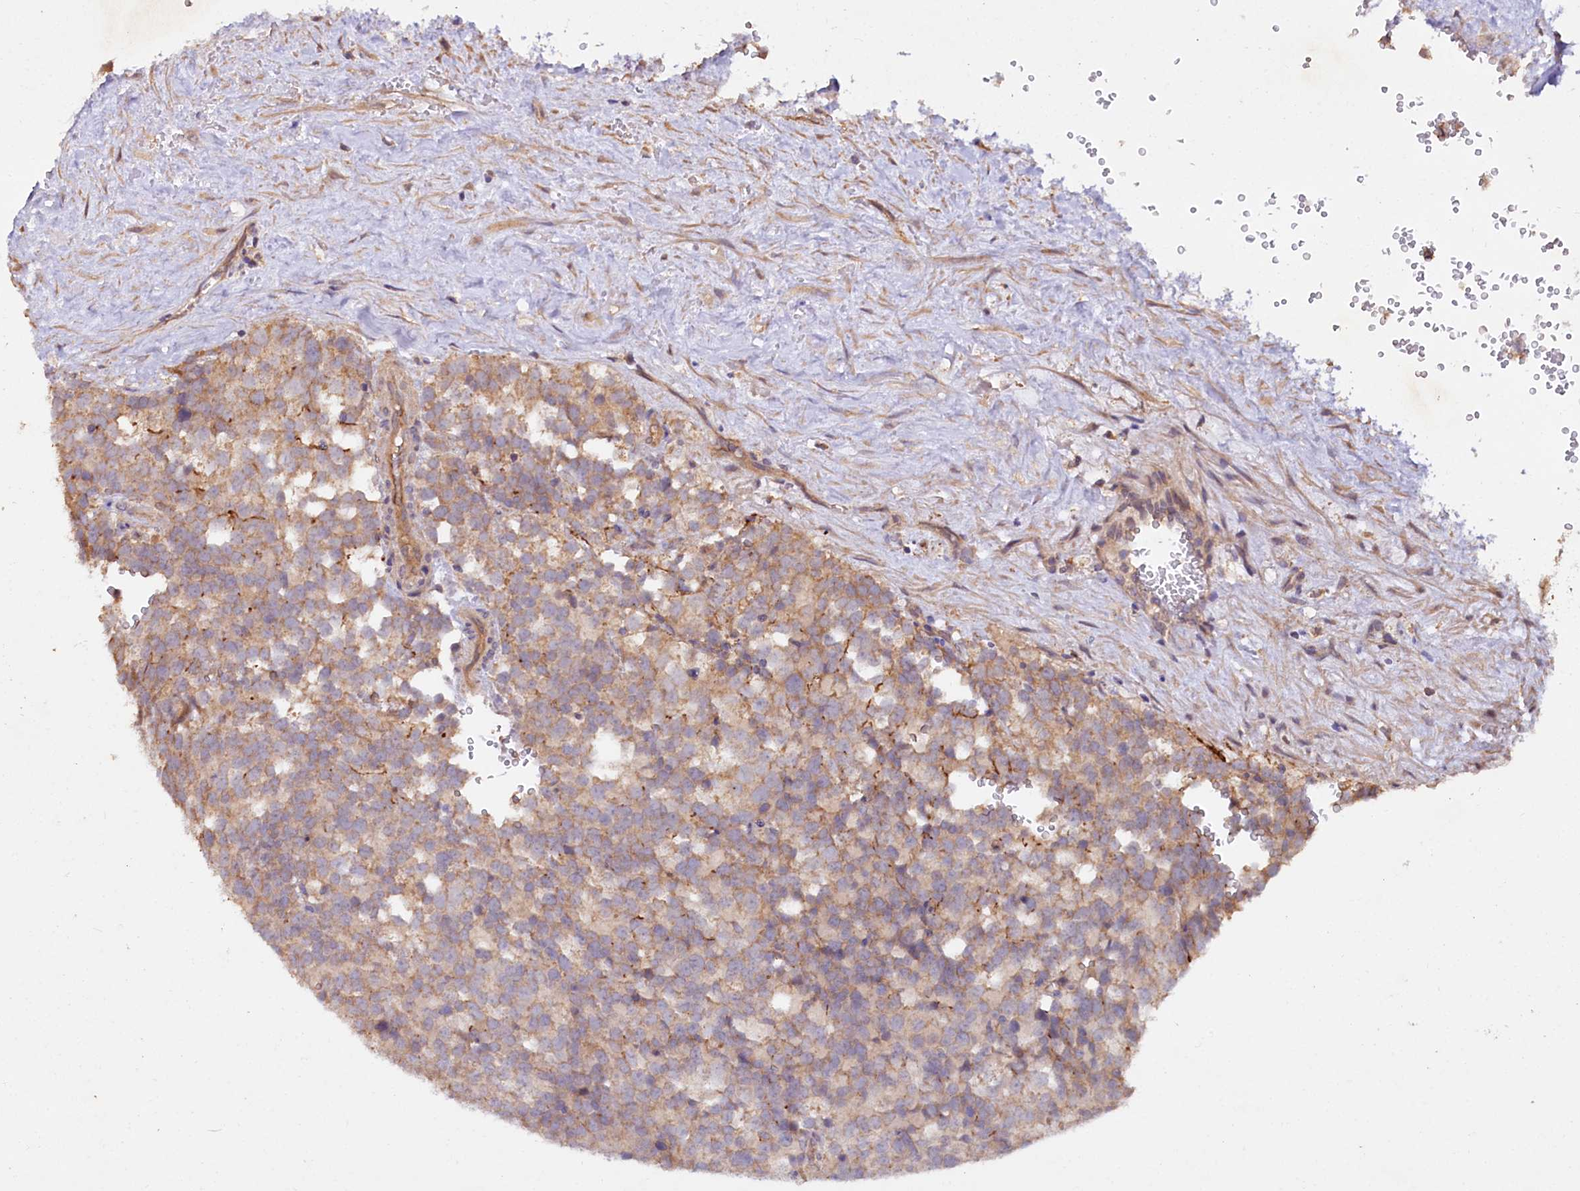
{"staining": {"intensity": "weak", "quantity": ">75%", "location": "cytoplasmic/membranous"}, "tissue": "testis cancer", "cell_type": "Tumor cells", "image_type": "cancer", "snomed": [{"axis": "morphology", "description": "Seminoma, NOS"}, {"axis": "topography", "description": "Testis"}], "caption": "Tumor cells demonstrate low levels of weak cytoplasmic/membranous staining in about >75% of cells in testis cancer.", "gene": "ETFBKMT", "patient": {"sex": "male", "age": 71}}